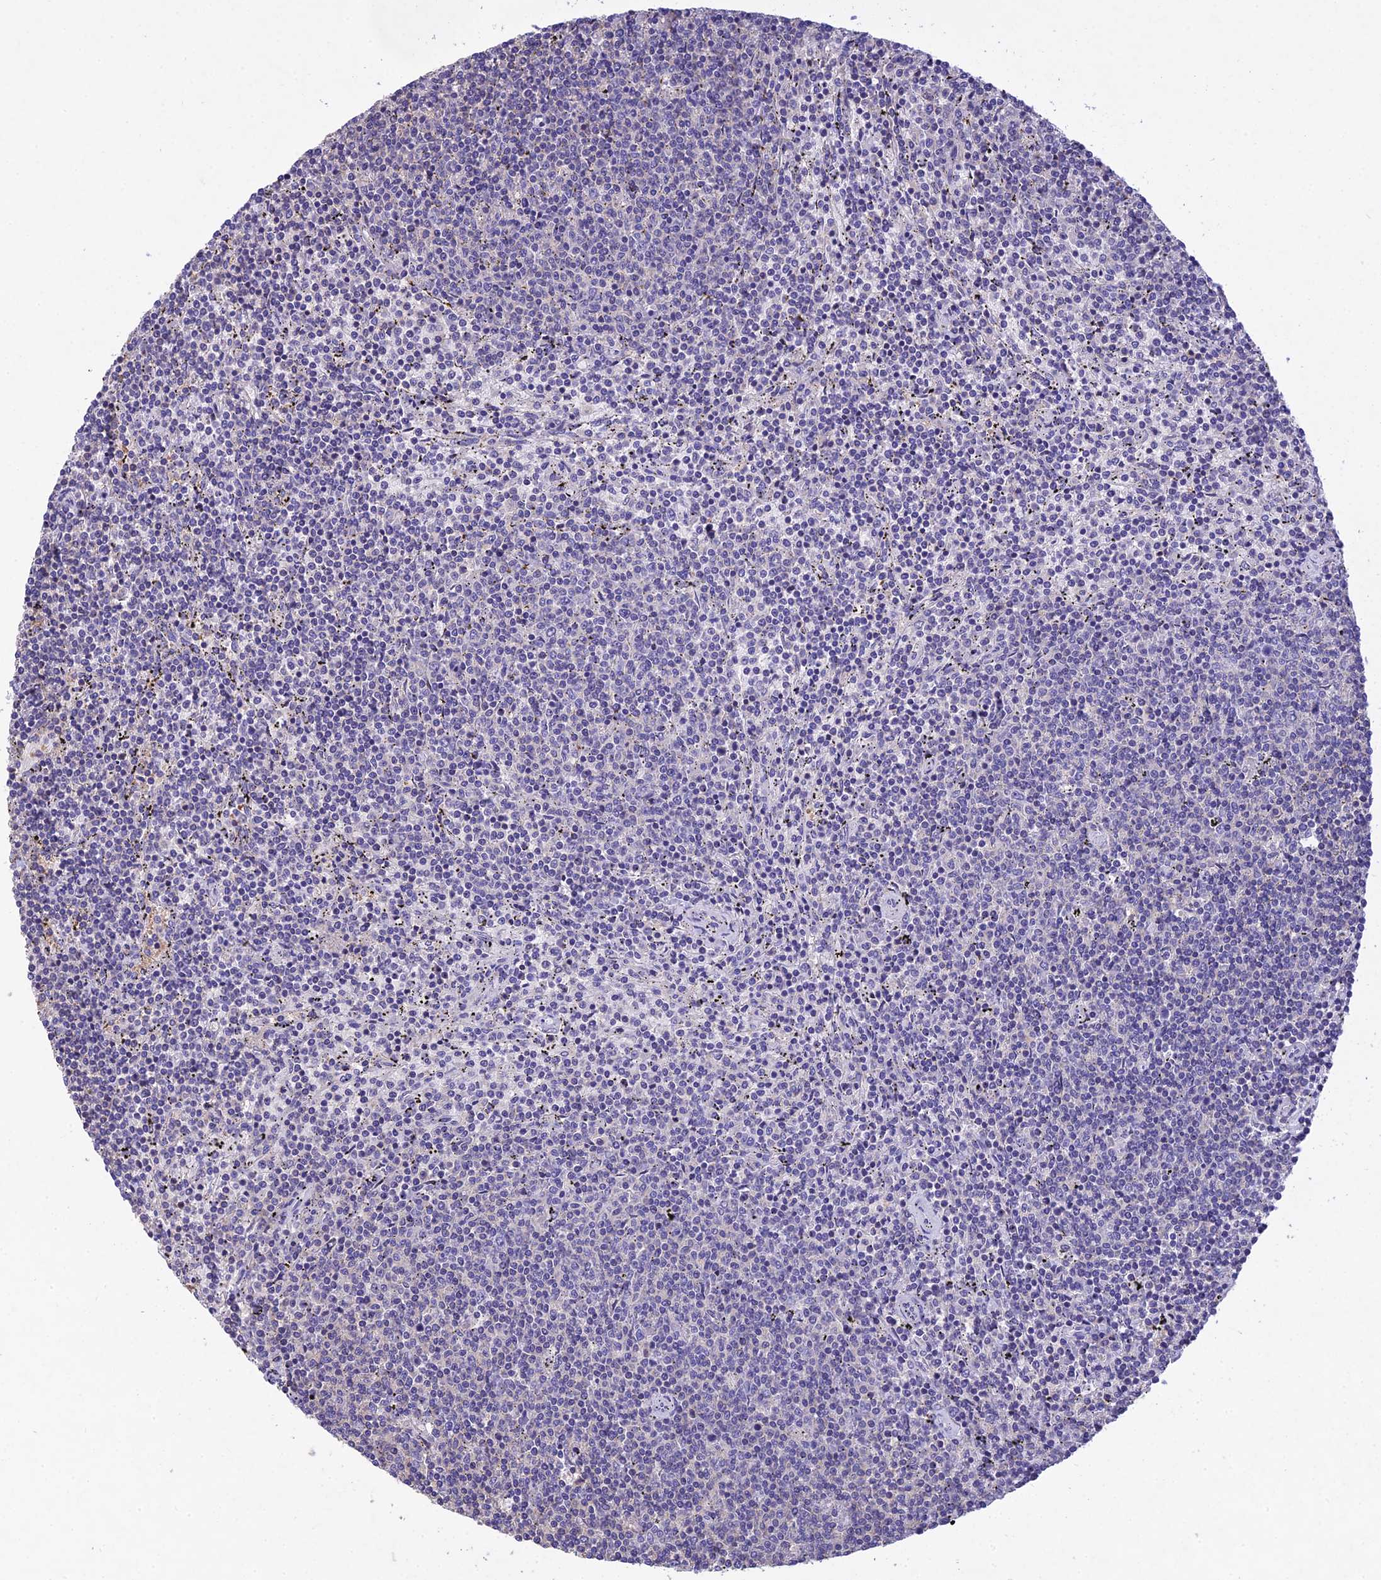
{"staining": {"intensity": "negative", "quantity": "none", "location": "none"}, "tissue": "lymphoma", "cell_type": "Tumor cells", "image_type": "cancer", "snomed": [{"axis": "morphology", "description": "Malignant lymphoma, non-Hodgkin's type, Low grade"}, {"axis": "topography", "description": "Spleen"}], "caption": "A histopathology image of lymphoma stained for a protein demonstrates no brown staining in tumor cells. (DAB (3,3'-diaminobenzidine) immunohistochemistry (IHC), high magnification).", "gene": "SNX24", "patient": {"sex": "female", "age": 50}}